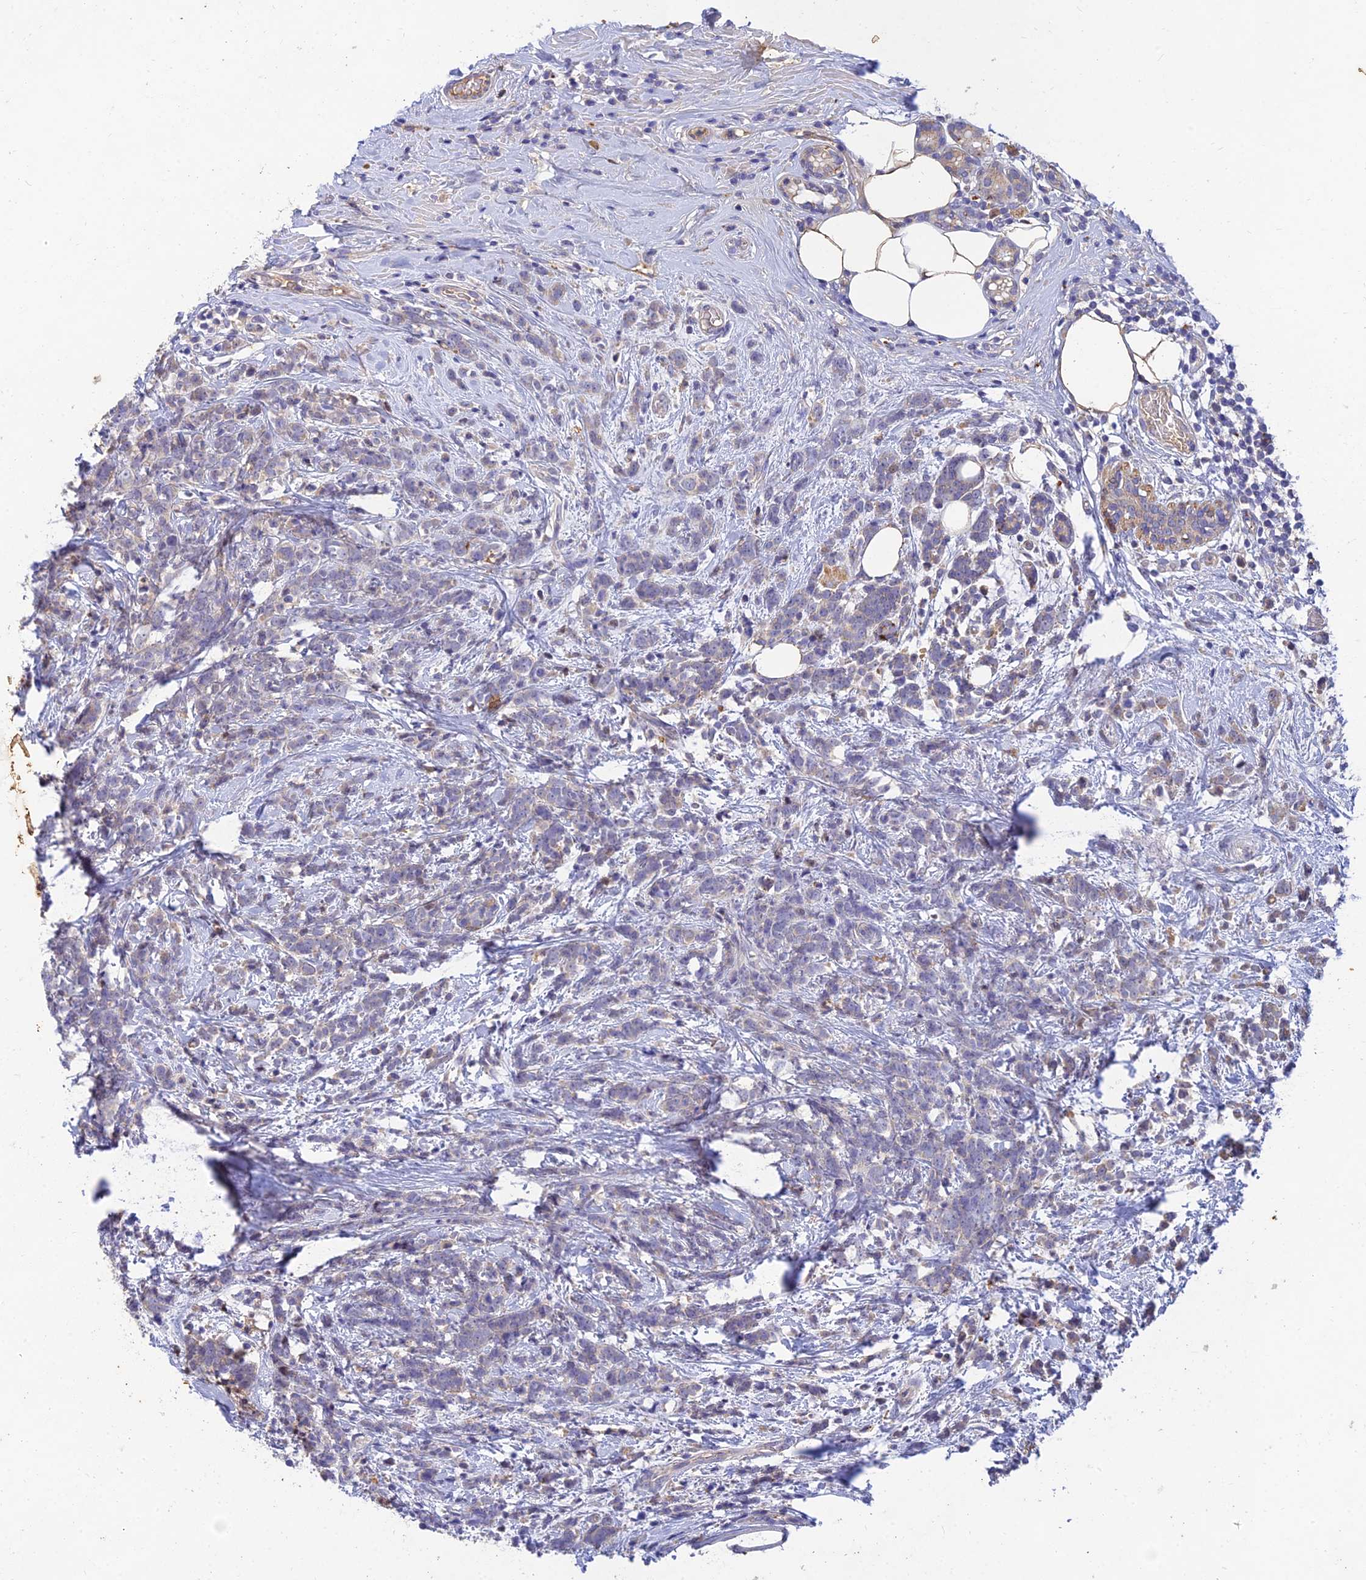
{"staining": {"intensity": "negative", "quantity": "none", "location": "none"}, "tissue": "breast cancer", "cell_type": "Tumor cells", "image_type": "cancer", "snomed": [{"axis": "morphology", "description": "Lobular carcinoma"}, {"axis": "topography", "description": "Breast"}], "caption": "Immunohistochemistry histopathology image of neoplastic tissue: human lobular carcinoma (breast) stained with DAB demonstrates no significant protein staining in tumor cells.", "gene": "ACSM5", "patient": {"sex": "female", "age": 58}}